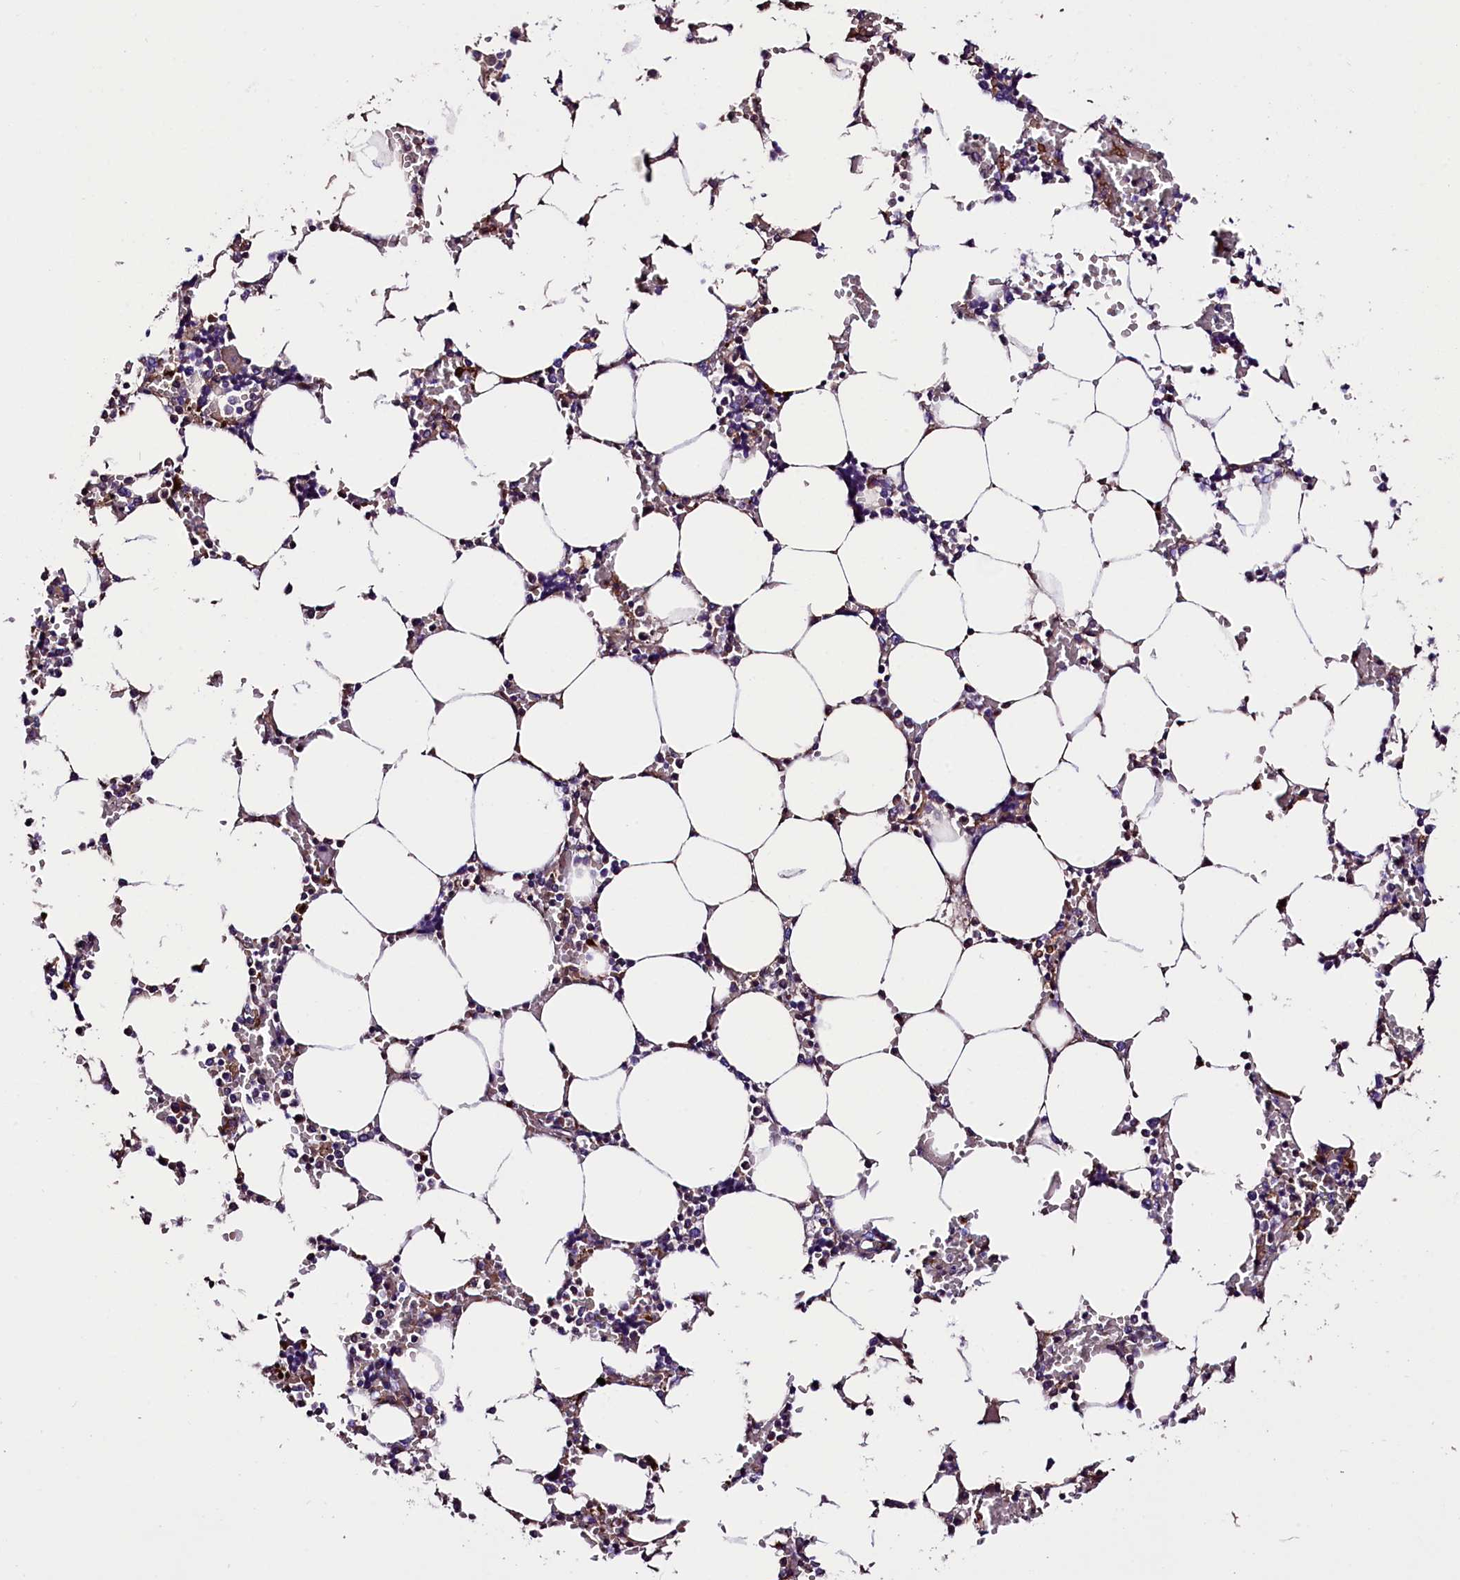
{"staining": {"intensity": "moderate", "quantity": "<25%", "location": "cytoplasmic/membranous"}, "tissue": "bone marrow", "cell_type": "Hematopoietic cells", "image_type": "normal", "snomed": [{"axis": "morphology", "description": "Normal tissue, NOS"}, {"axis": "topography", "description": "Bone marrow"}], "caption": "IHC histopathology image of benign bone marrow stained for a protein (brown), which displays low levels of moderate cytoplasmic/membranous positivity in approximately <25% of hematopoietic cells.", "gene": "MEX3B", "patient": {"sex": "male", "age": 64}}